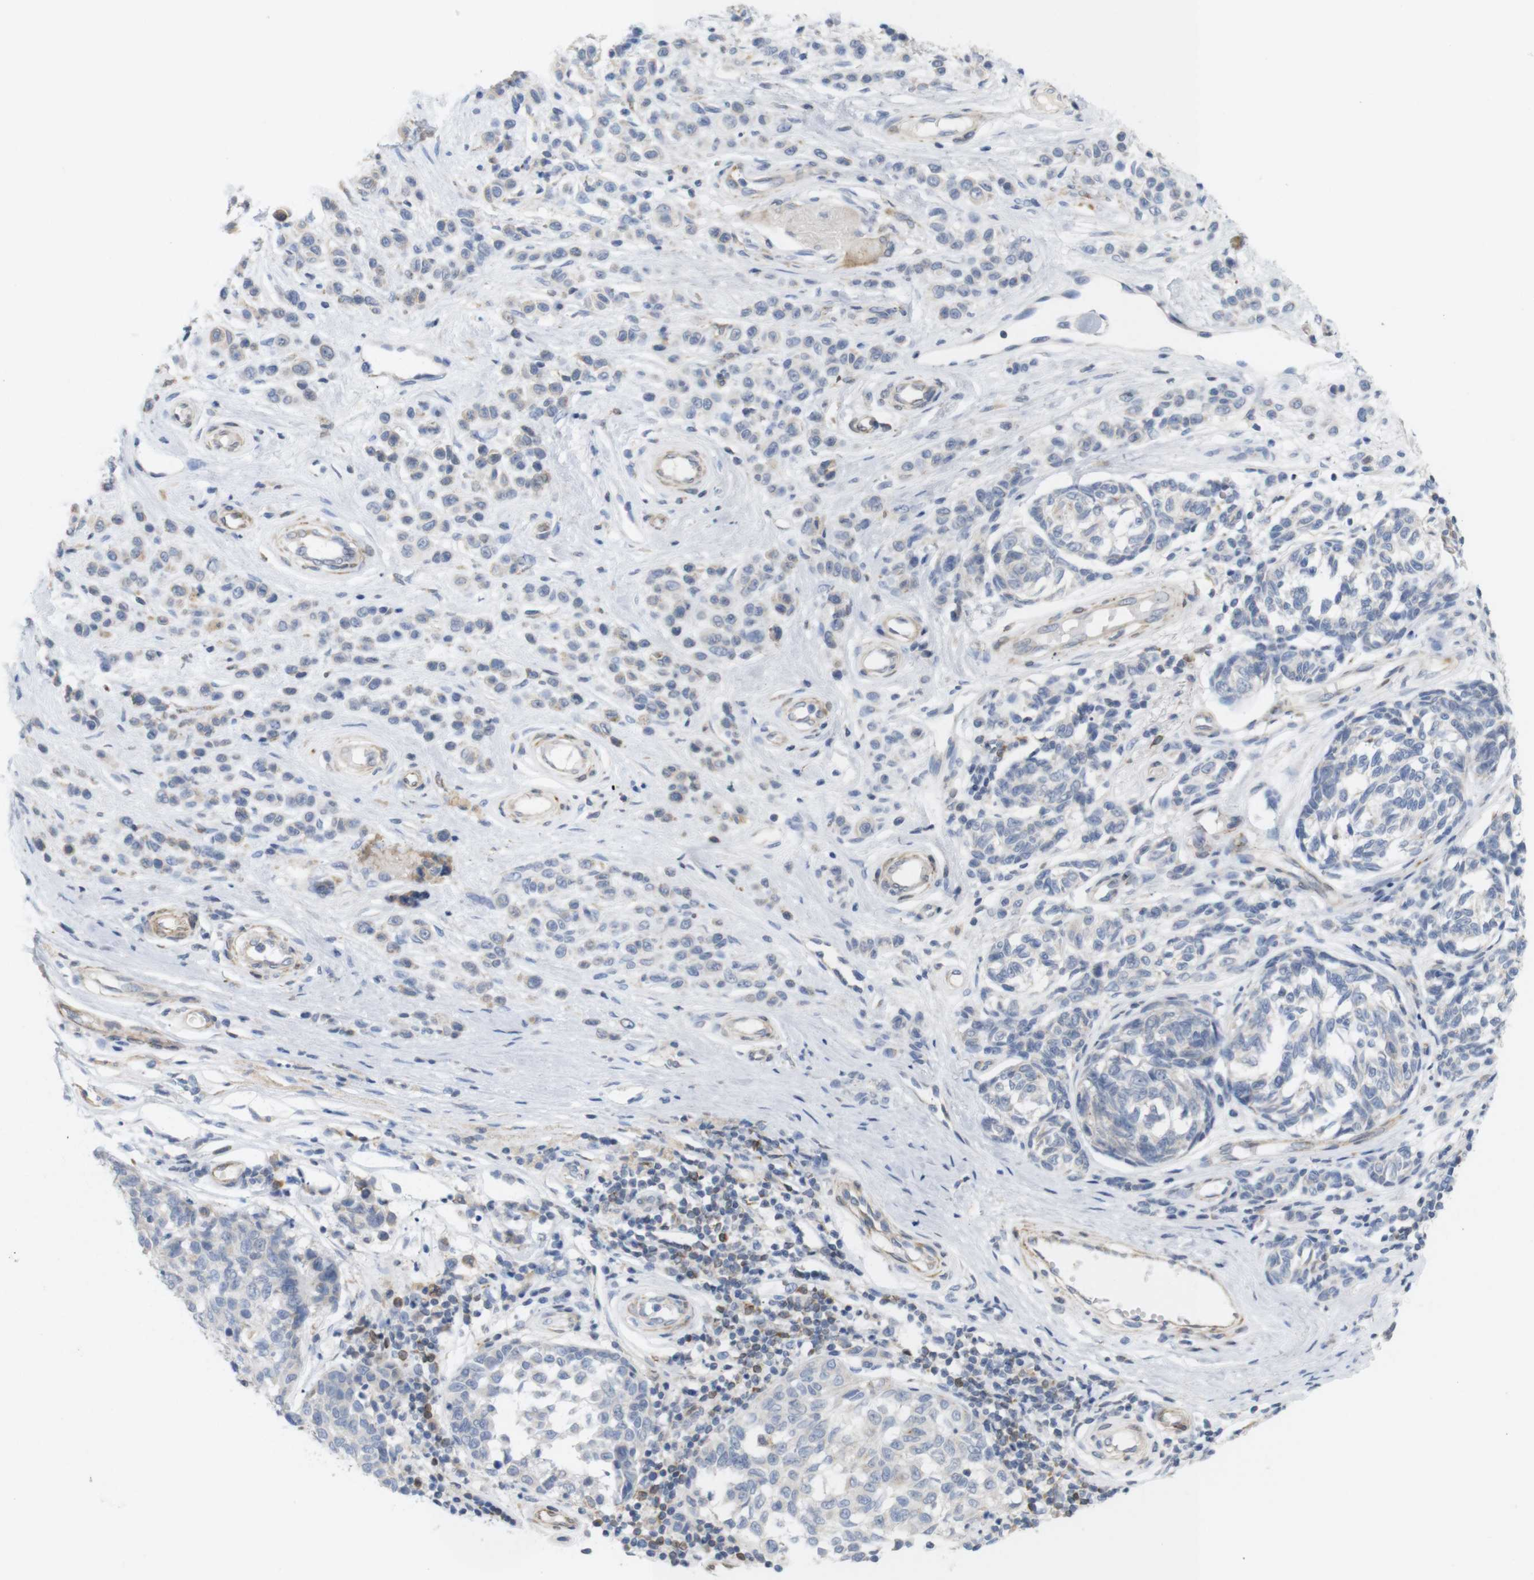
{"staining": {"intensity": "negative", "quantity": "none", "location": "none"}, "tissue": "melanoma", "cell_type": "Tumor cells", "image_type": "cancer", "snomed": [{"axis": "morphology", "description": "Malignant melanoma, NOS"}, {"axis": "topography", "description": "Skin"}], "caption": "Tumor cells show no significant positivity in melanoma. (Stains: DAB immunohistochemistry with hematoxylin counter stain, Microscopy: brightfield microscopy at high magnification).", "gene": "ITPR1", "patient": {"sex": "female", "age": 64}}